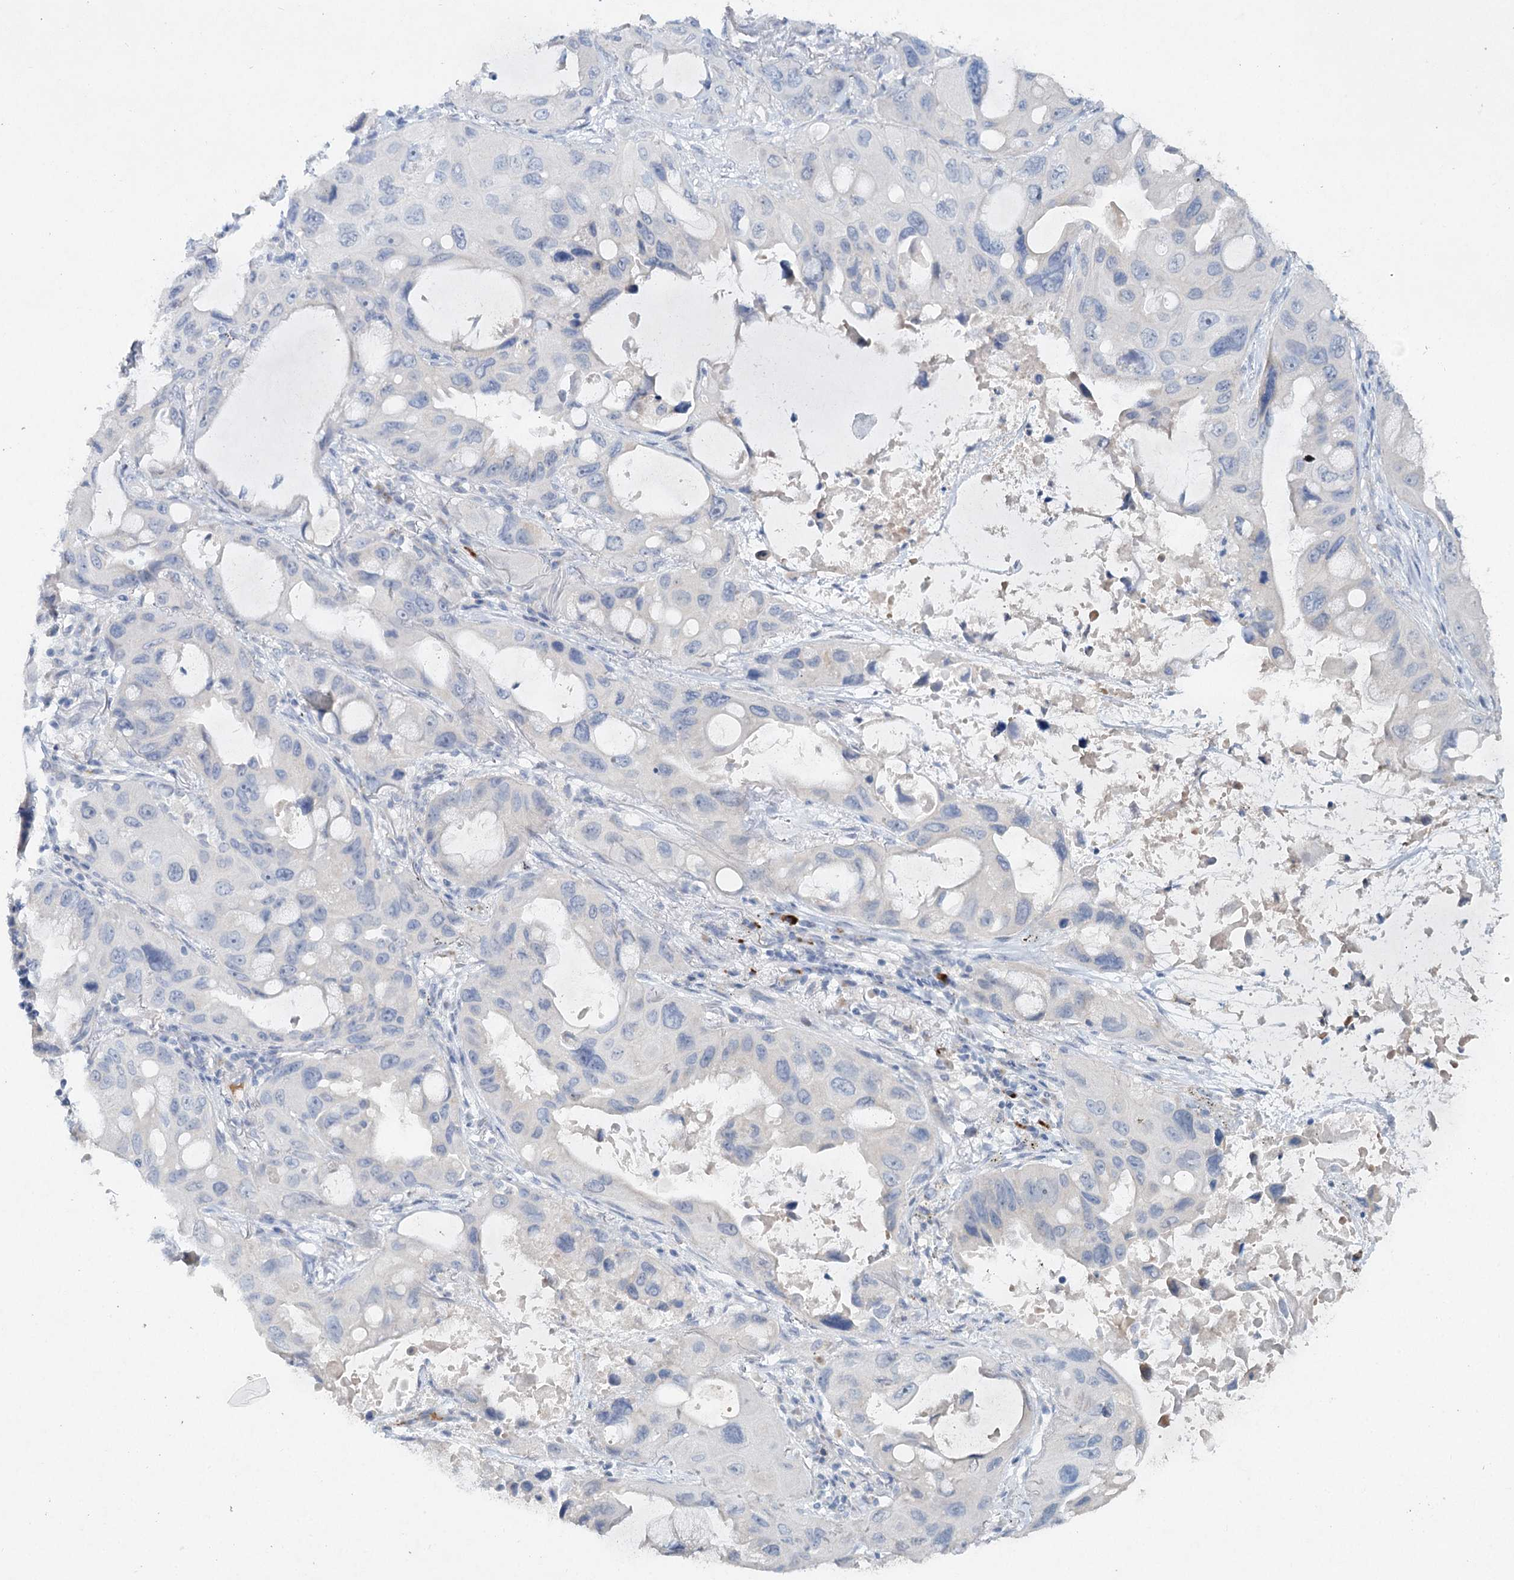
{"staining": {"intensity": "negative", "quantity": "none", "location": "none"}, "tissue": "lung cancer", "cell_type": "Tumor cells", "image_type": "cancer", "snomed": [{"axis": "morphology", "description": "Squamous cell carcinoma, NOS"}, {"axis": "topography", "description": "Lung"}], "caption": "Tumor cells are negative for brown protein staining in squamous cell carcinoma (lung). (DAB (3,3'-diaminobenzidine) immunohistochemistry (IHC), high magnification).", "gene": "RFX6", "patient": {"sex": "female", "age": 73}}